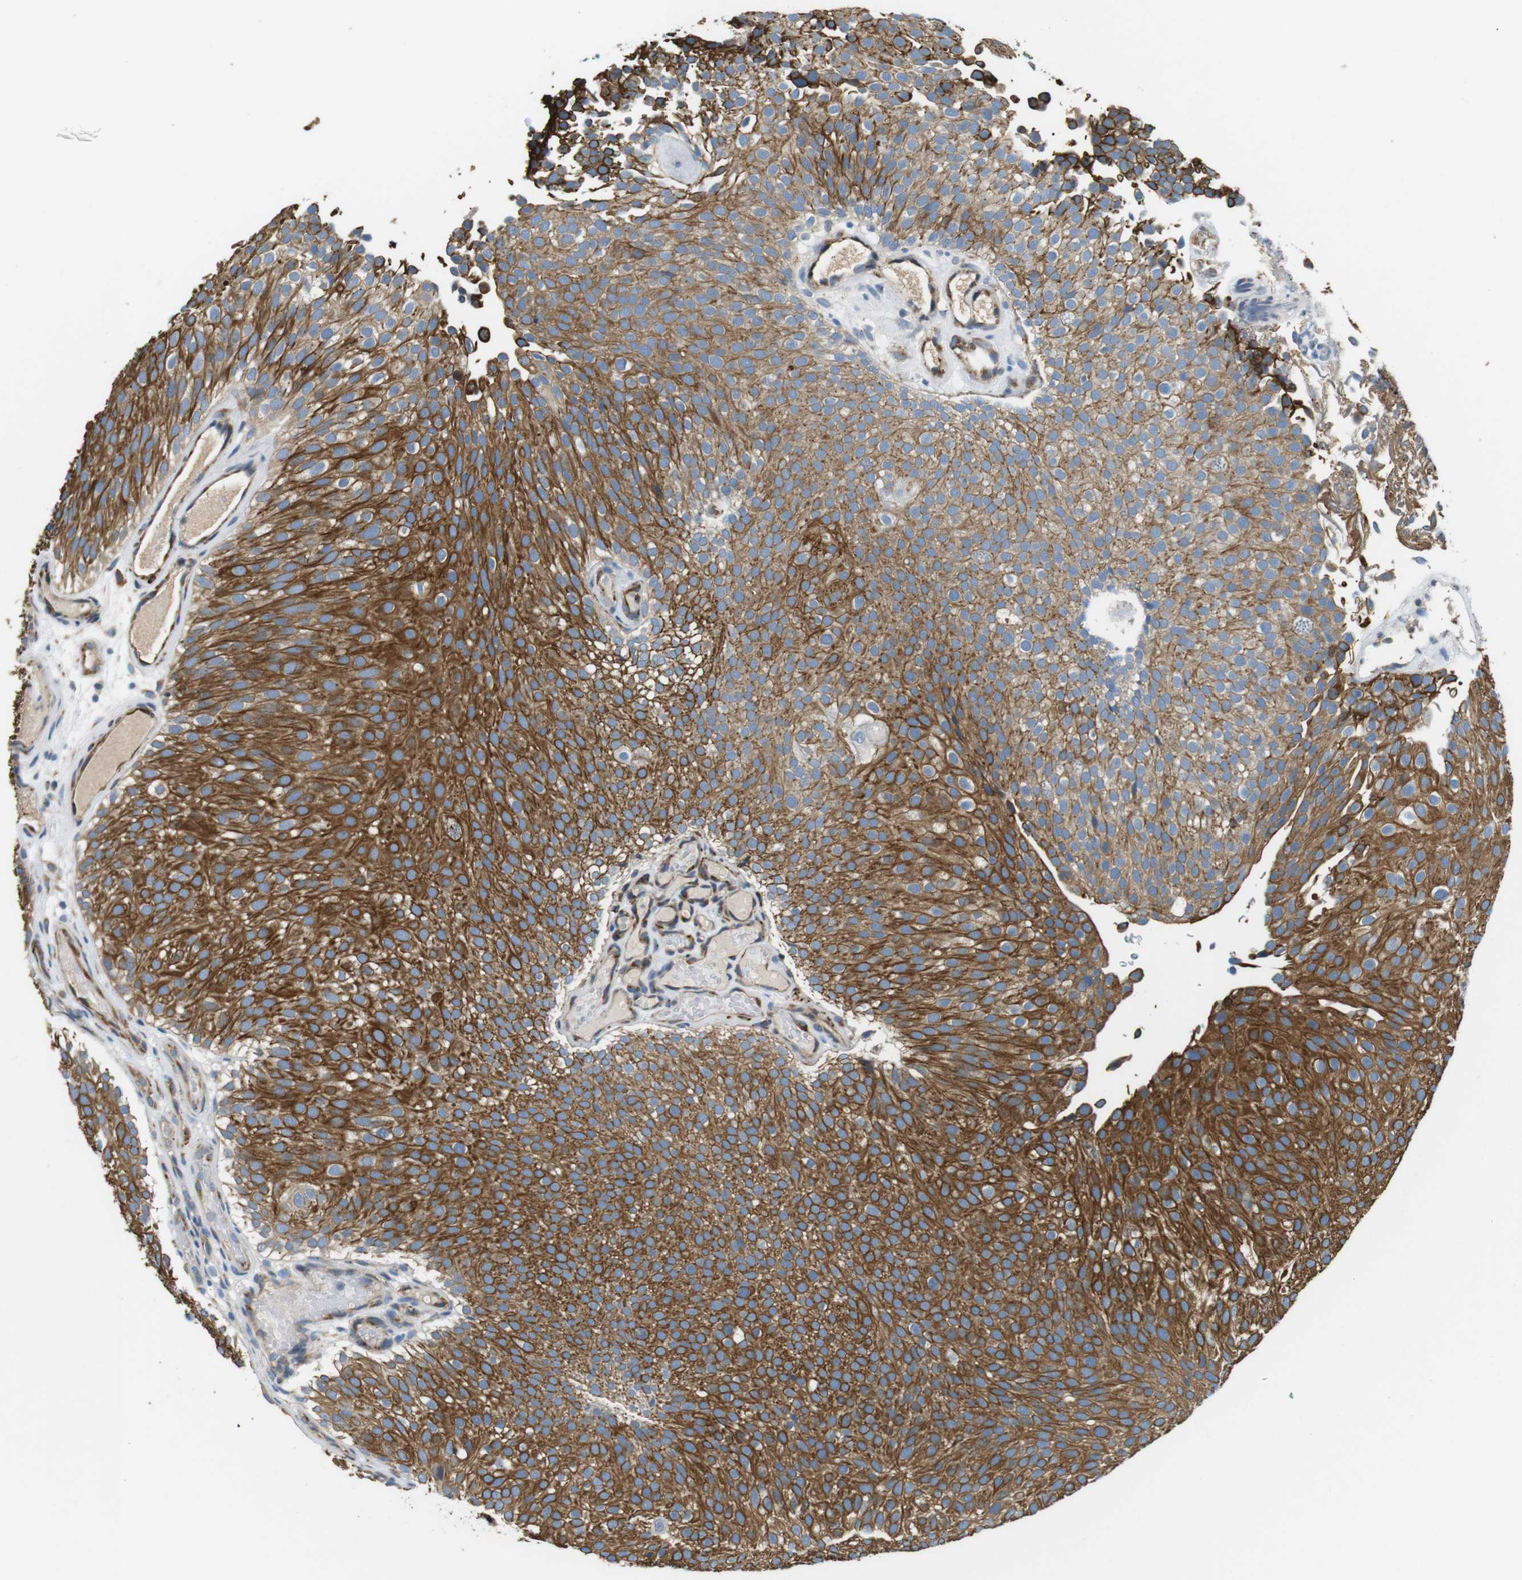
{"staining": {"intensity": "moderate", "quantity": ">75%", "location": "cytoplasmic/membranous"}, "tissue": "urothelial cancer", "cell_type": "Tumor cells", "image_type": "cancer", "snomed": [{"axis": "morphology", "description": "Urothelial carcinoma, Low grade"}, {"axis": "topography", "description": "Urinary bladder"}], "caption": "A histopathology image of human urothelial cancer stained for a protein displays moderate cytoplasmic/membranous brown staining in tumor cells.", "gene": "UNC5CL", "patient": {"sex": "male", "age": 78}}